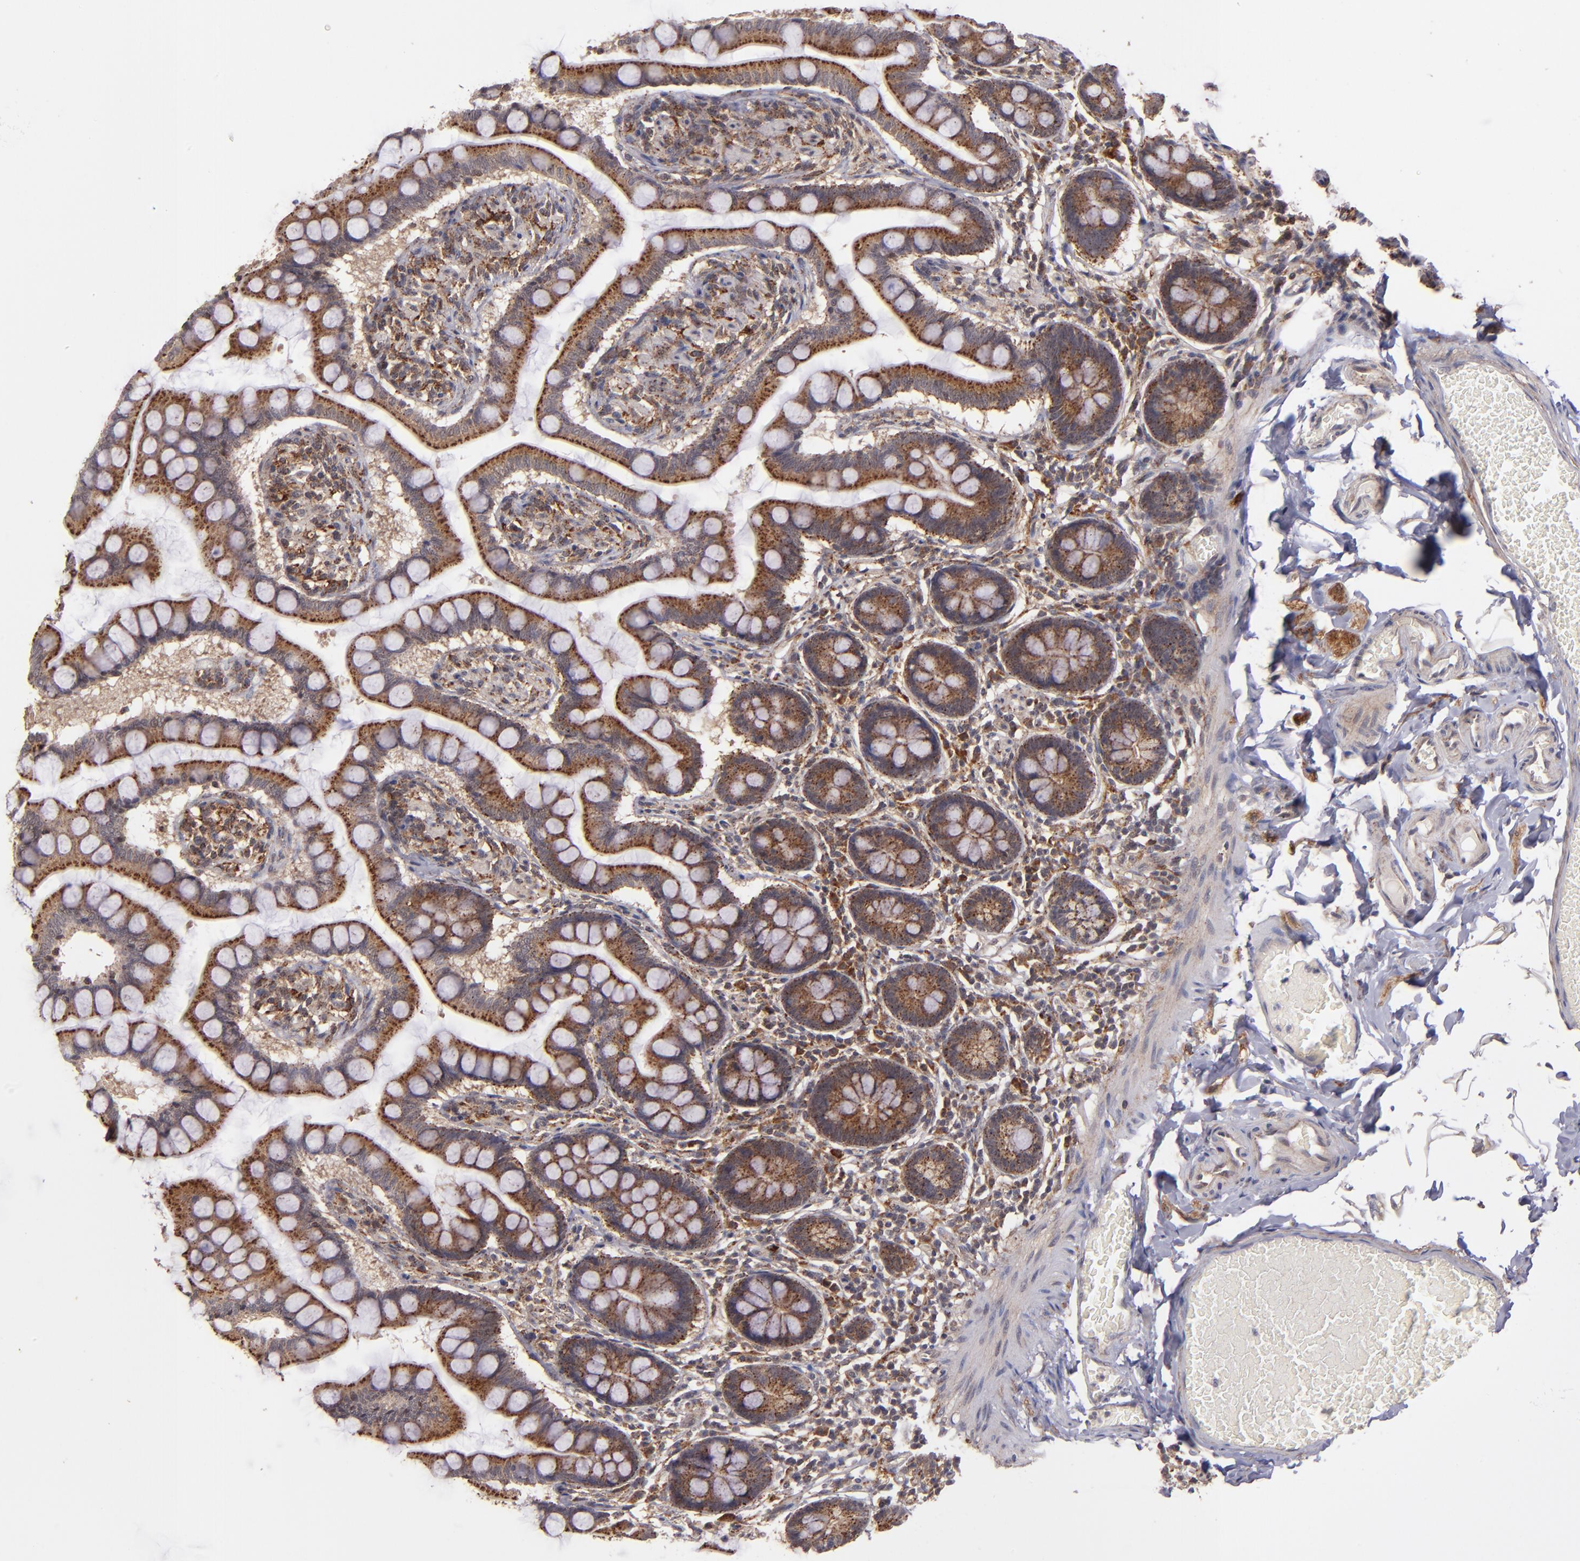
{"staining": {"intensity": "moderate", "quantity": ">75%", "location": "cytoplasmic/membranous"}, "tissue": "small intestine", "cell_type": "Glandular cells", "image_type": "normal", "snomed": [{"axis": "morphology", "description": "Normal tissue, NOS"}, {"axis": "topography", "description": "Small intestine"}], "caption": "Immunohistochemistry (IHC) photomicrograph of normal small intestine: human small intestine stained using IHC reveals medium levels of moderate protein expression localized specifically in the cytoplasmic/membranous of glandular cells, appearing as a cytoplasmic/membranous brown color.", "gene": "ZFYVE1", "patient": {"sex": "male", "age": 41}}